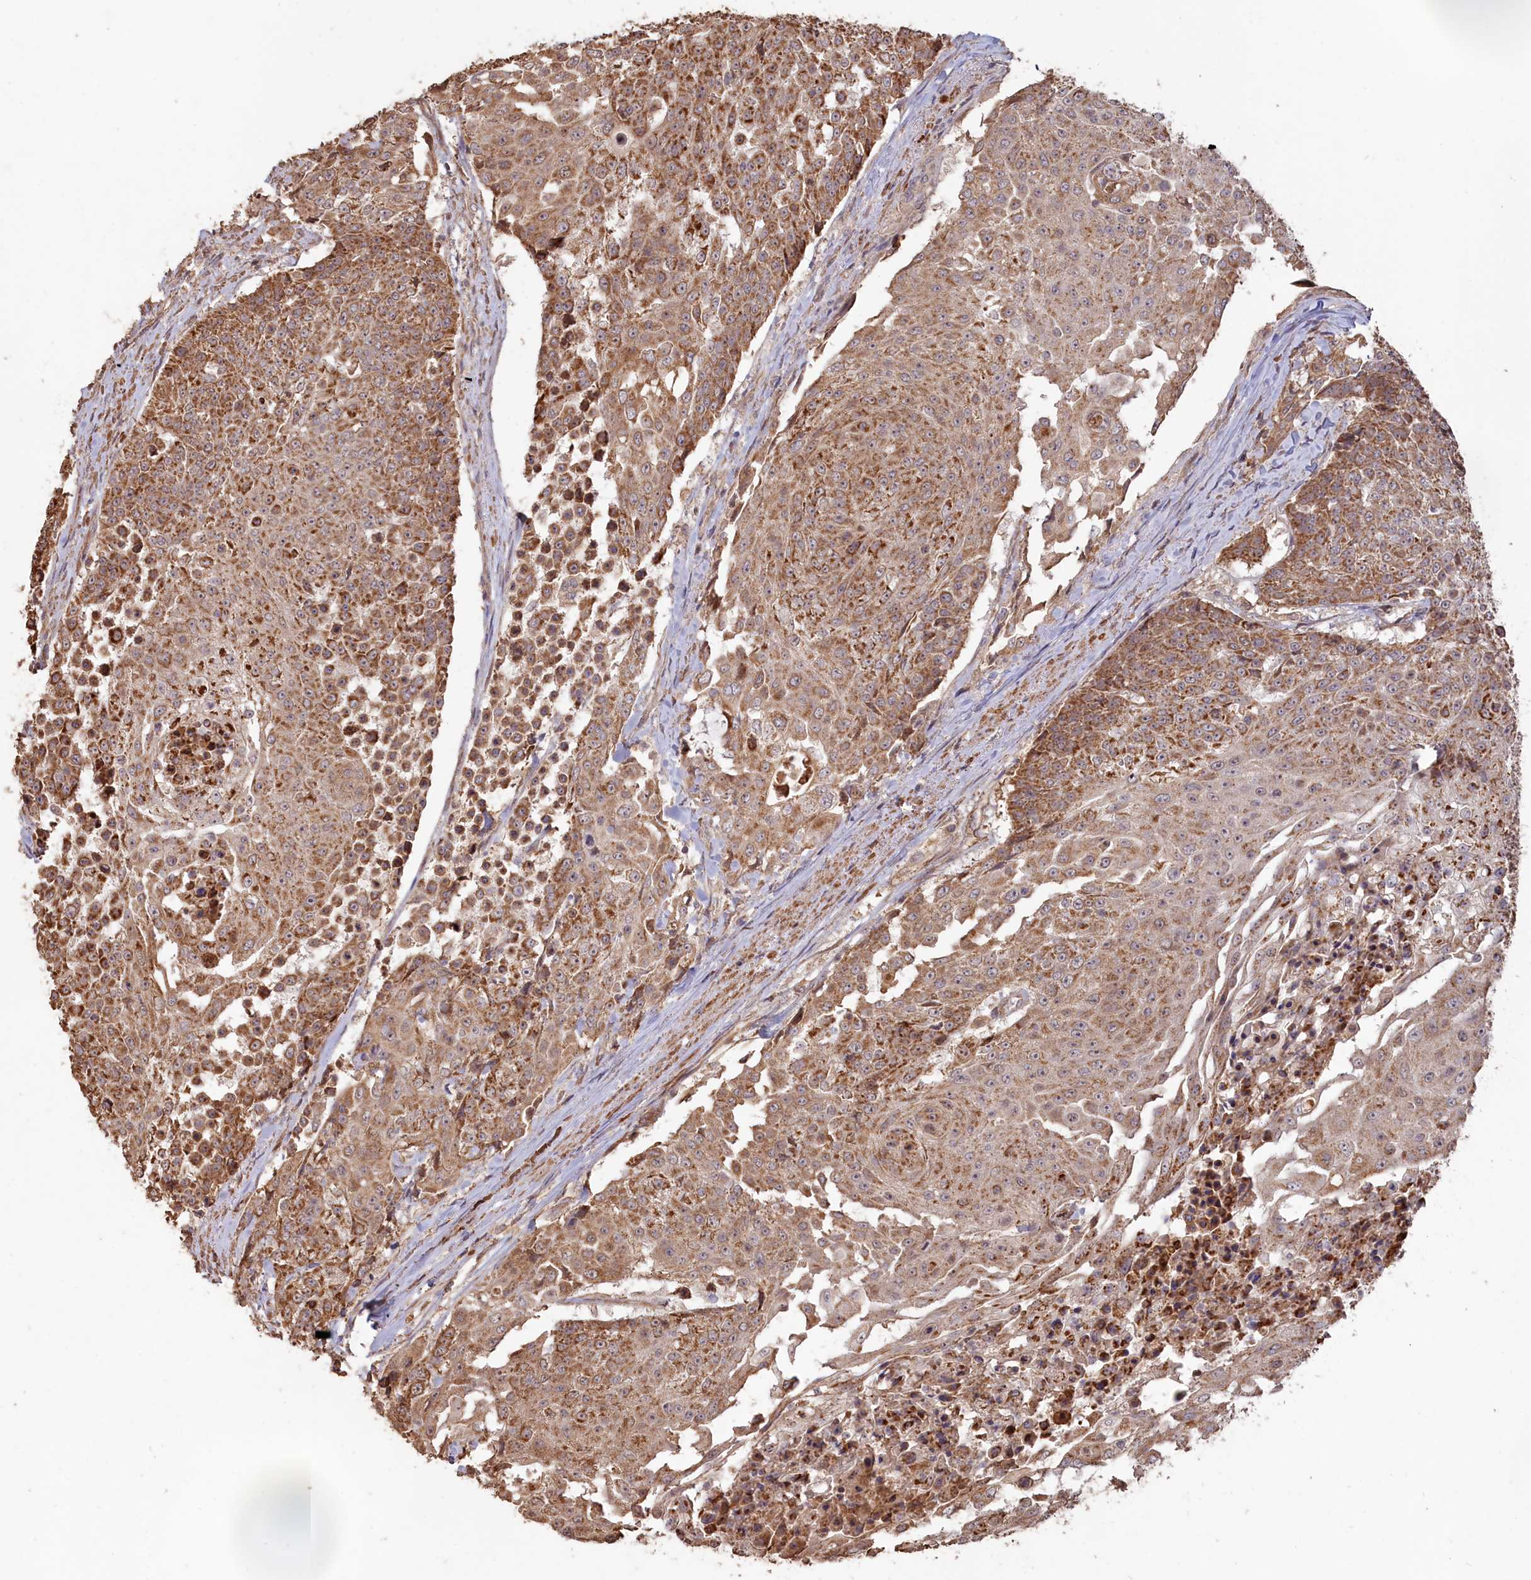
{"staining": {"intensity": "moderate", "quantity": ">75%", "location": "cytoplasmic/membranous"}, "tissue": "urothelial cancer", "cell_type": "Tumor cells", "image_type": "cancer", "snomed": [{"axis": "morphology", "description": "Urothelial carcinoma, High grade"}, {"axis": "topography", "description": "Urinary bladder"}], "caption": "Immunohistochemistry (IHC) staining of urothelial cancer, which shows medium levels of moderate cytoplasmic/membranous positivity in approximately >75% of tumor cells indicating moderate cytoplasmic/membranous protein expression. The staining was performed using DAB (3,3'-diaminobenzidine) (brown) for protein detection and nuclei were counterstained in hematoxylin (blue).", "gene": "LAYN", "patient": {"sex": "female", "age": 63}}